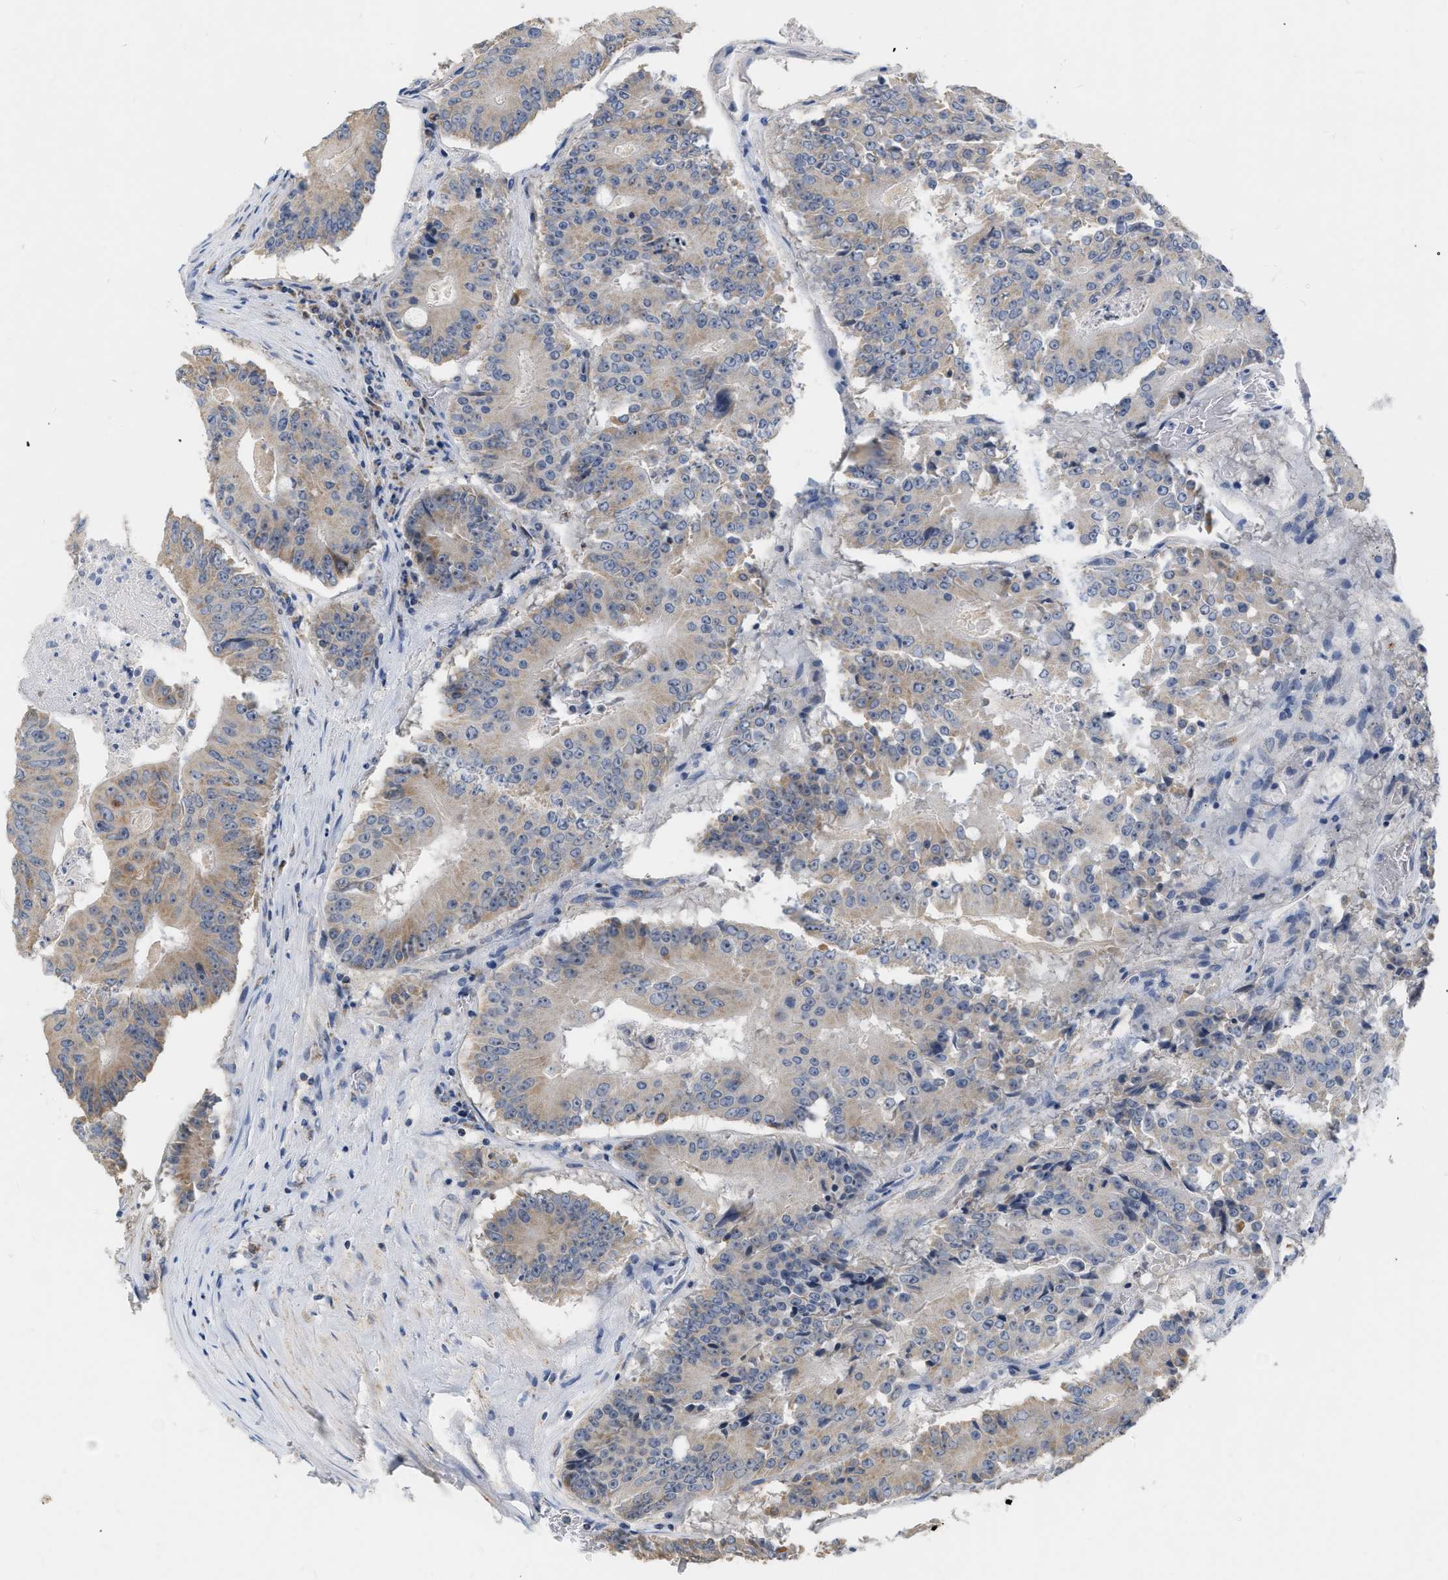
{"staining": {"intensity": "weak", "quantity": "25%-75%", "location": "cytoplasmic/membranous"}, "tissue": "colorectal cancer", "cell_type": "Tumor cells", "image_type": "cancer", "snomed": [{"axis": "morphology", "description": "Adenocarcinoma, NOS"}, {"axis": "topography", "description": "Colon"}], "caption": "High-power microscopy captured an IHC photomicrograph of colorectal adenocarcinoma, revealing weak cytoplasmic/membranous positivity in about 25%-75% of tumor cells.", "gene": "DDX56", "patient": {"sex": "male", "age": 87}}